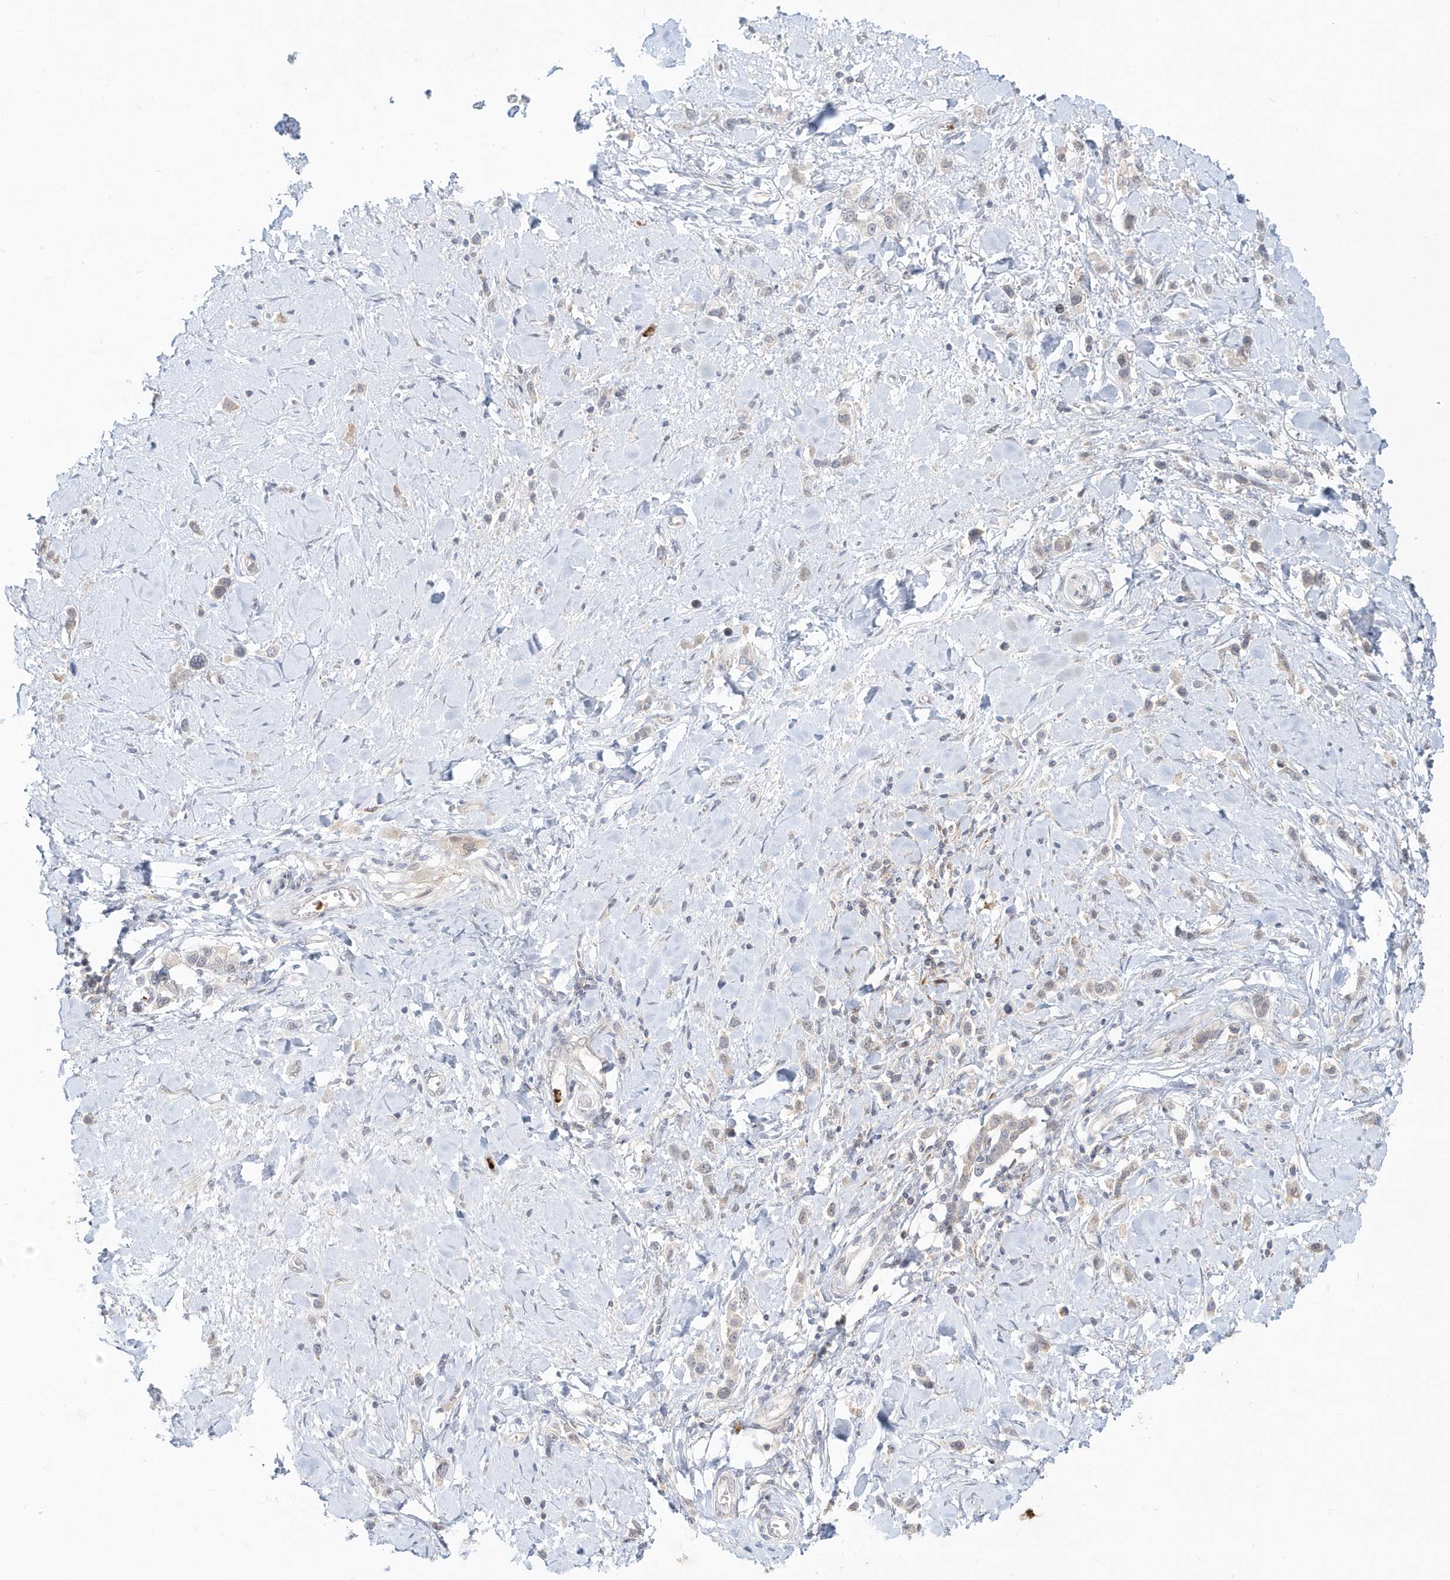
{"staining": {"intensity": "negative", "quantity": "none", "location": "none"}, "tissue": "stomach cancer", "cell_type": "Tumor cells", "image_type": "cancer", "snomed": [{"axis": "morphology", "description": "Normal tissue, NOS"}, {"axis": "morphology", "description": "Adenocarcinoma, NOS"}, {"axis": "topography", "description": "Stomach, upper"}, {"axis": "topography", "description": "Stomach"}], "caption": "Immunohistochemistry (IHC) image of neoplastic tissue: stomach cancer (adenocarcinoma) stained with DAB (3,3'-diaminobenzidine) shows no significant protein expression in tumor cells.", "gene": "RNF7", "patient": {"sex": "female", "age": 65}}